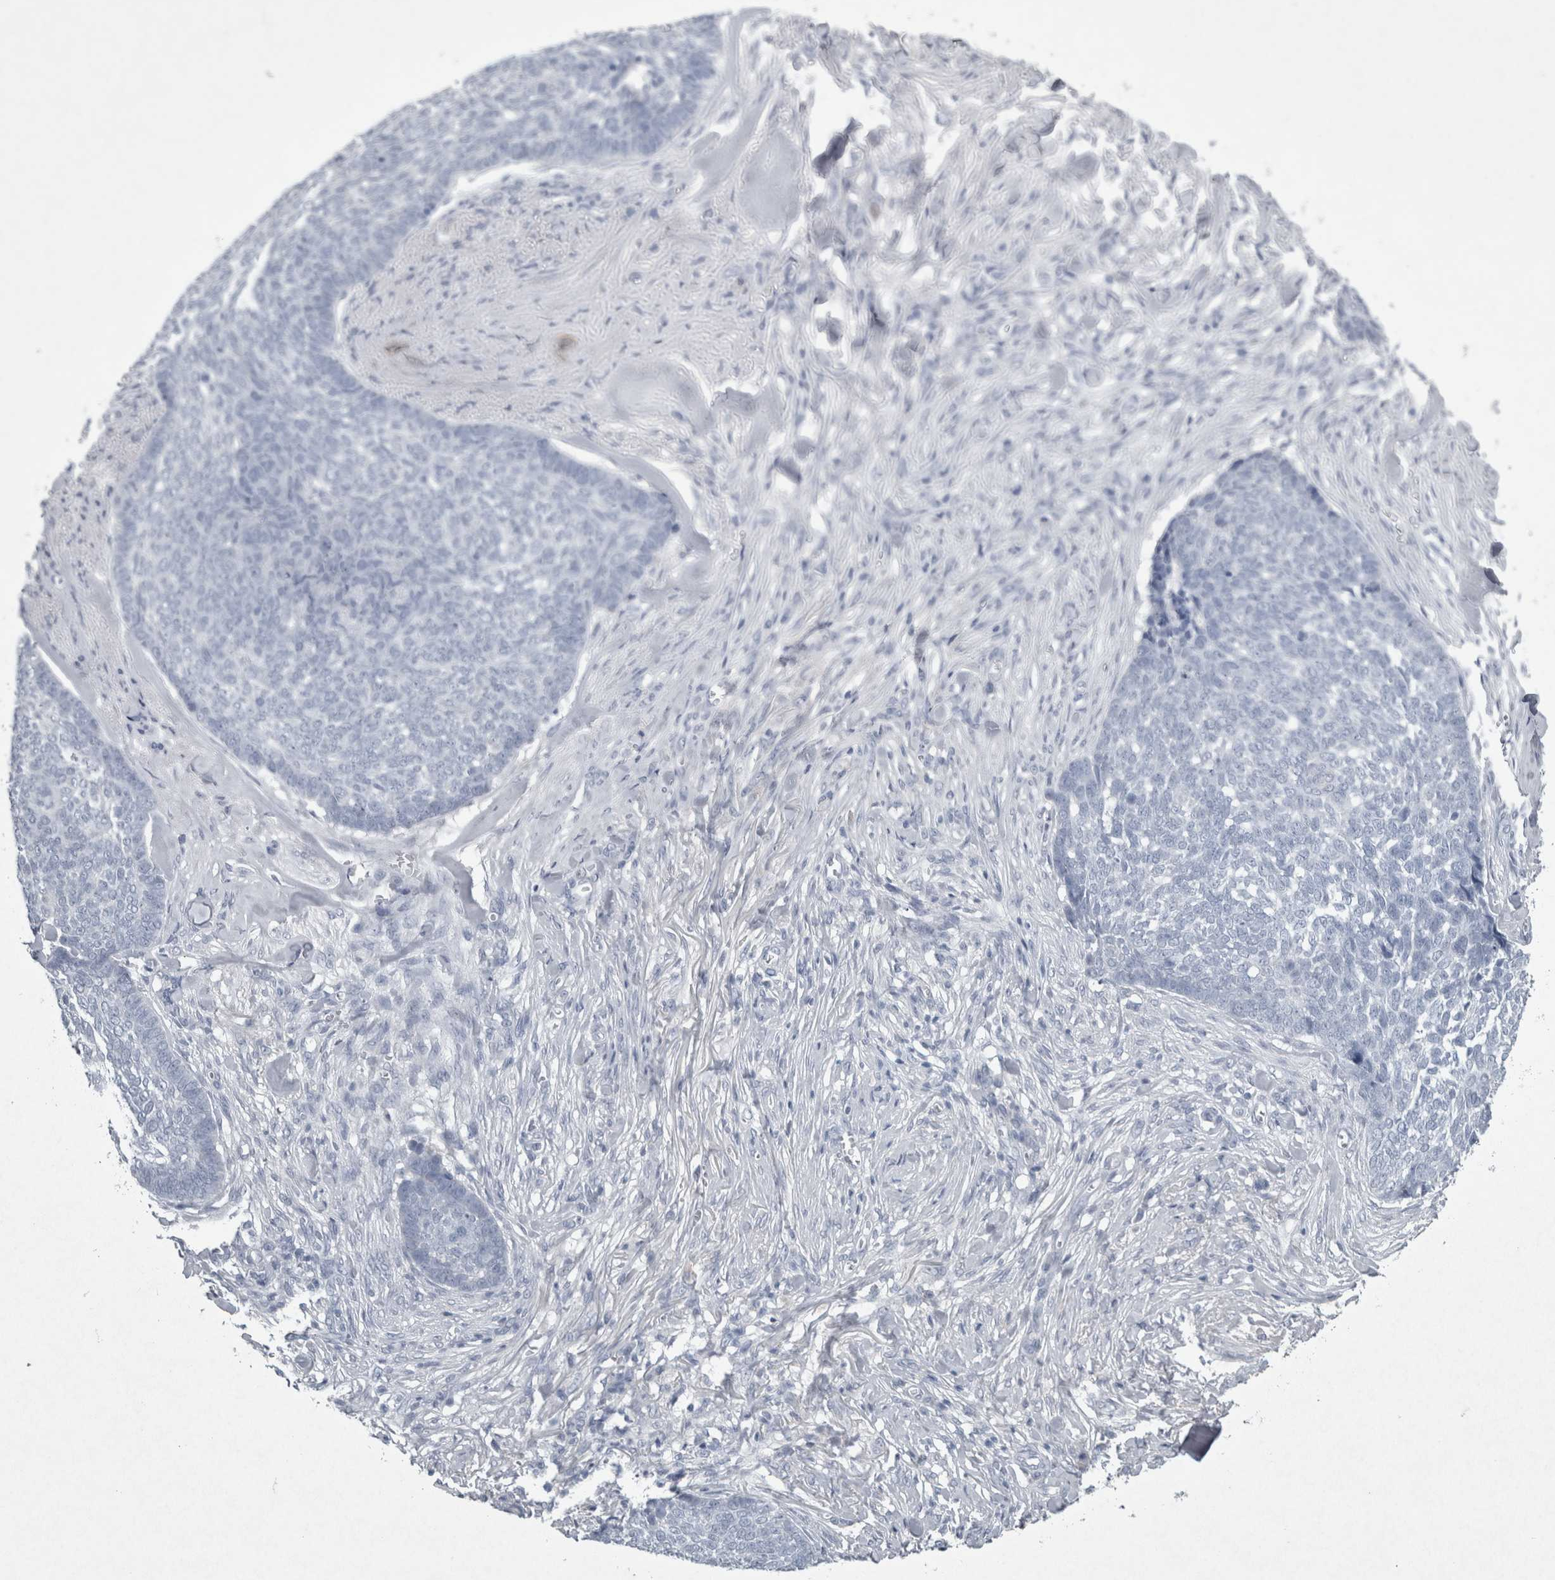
{"staining": {"intensity": "negative", "quantity": "none", "location": "none"}, "tissue": "skin cancer", "cell_type": "Tumor cells", "image_type": "cancer", "snomed": [{"axis": "morphology", "description": "Basal cell carcinoma"}, {"axis": "topography", "description": "Skin"}], "caption": "Tumor cells are negative for brown protein staining in basal cell carcinoma (skin).", "gene": "PDX1", "patient": {"sex": "male", "age": 84}}